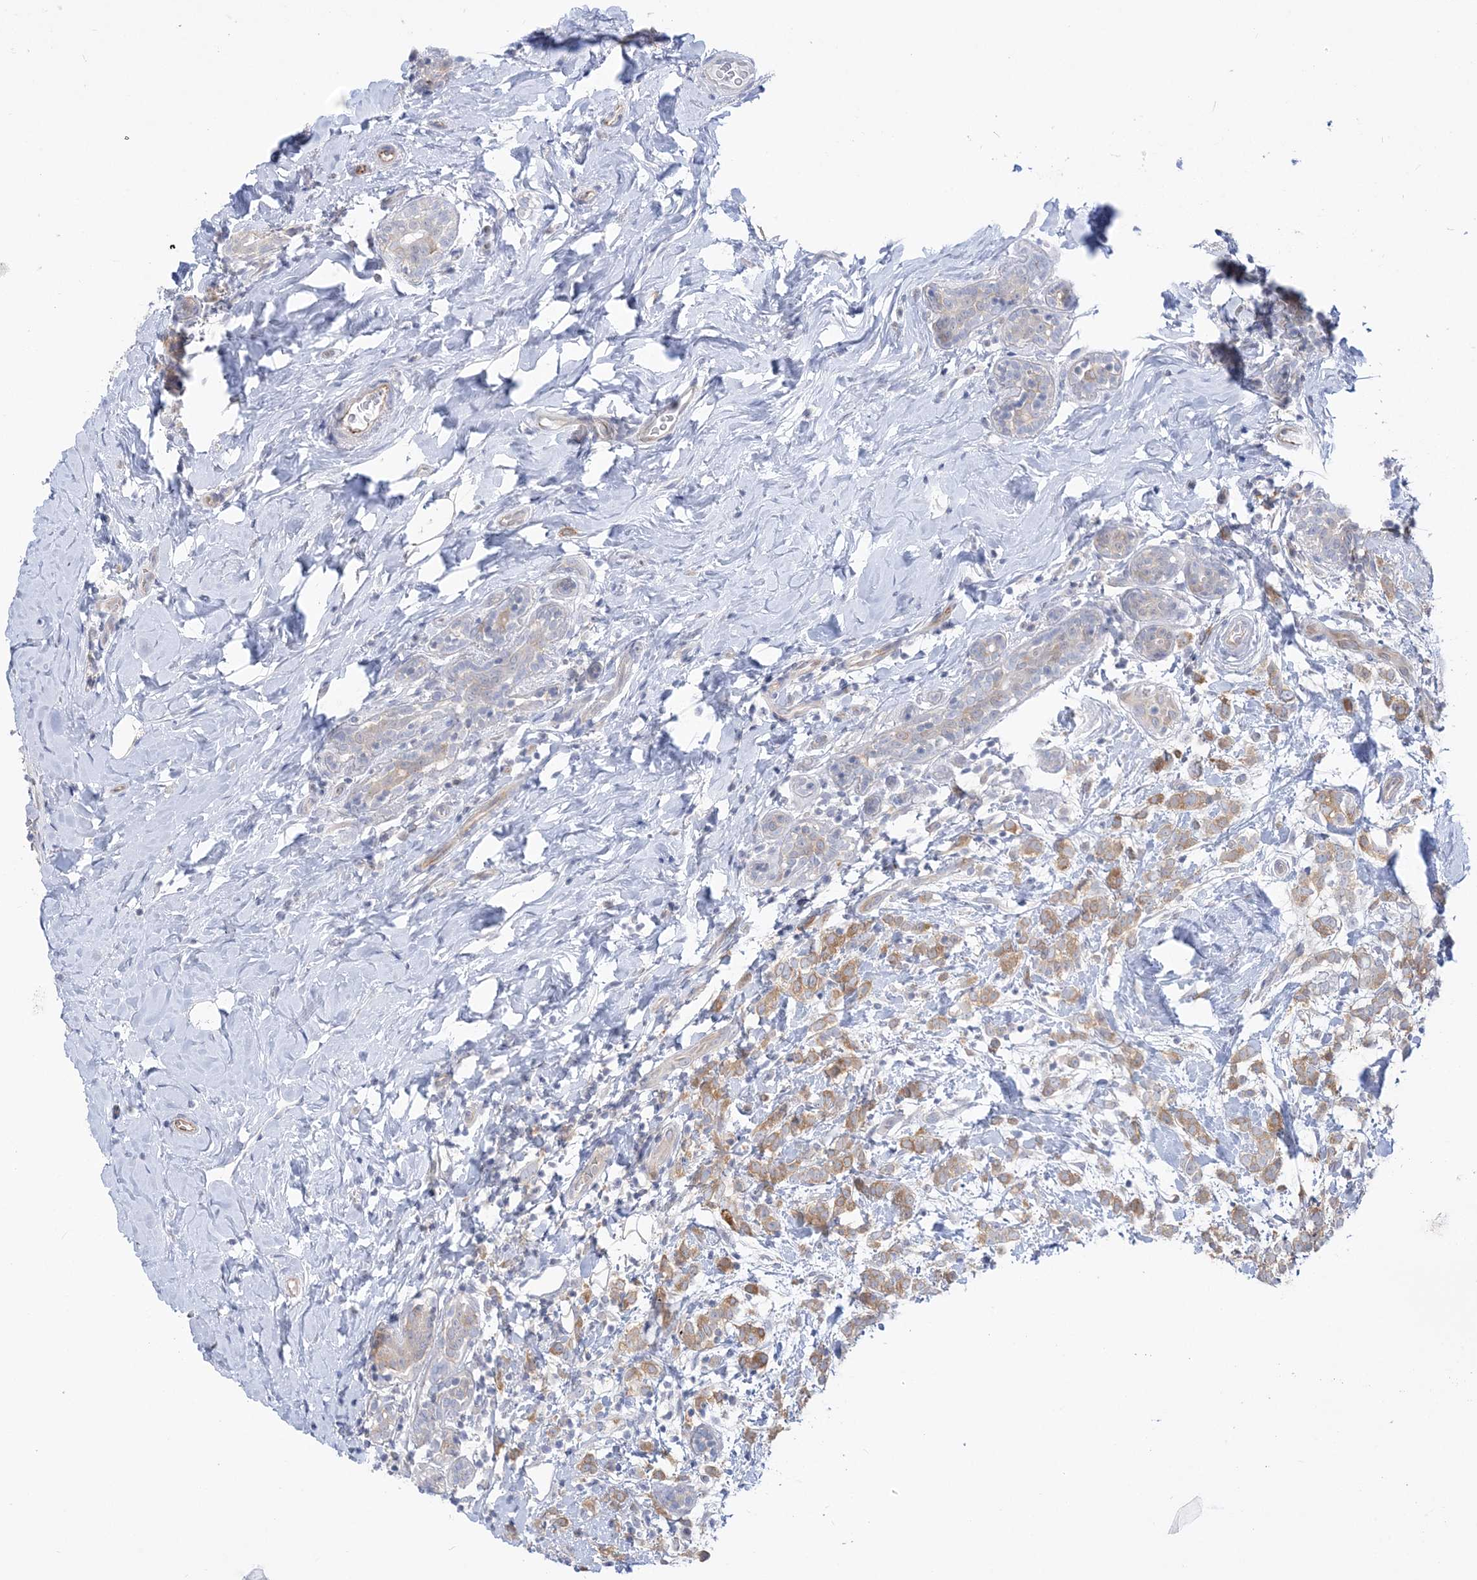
{"staining": {"intensity": "moderate", "quantity": "<25%", "location": "cytoplasmic/membranous"}, "tissue": "breast cancer", "cell_type": "Tumor cells", "image_type": "cancer", "snomed": [{"axis": "morphology", "description": "Normal tissue, NOS"}, {"axis": "morphology", "description": "Lobular carcinoma"}, {"axis": "topography", "description": "Breast"}], "caption": "Human lobular carcinoma (breast) stained with a brown dye shows moderate cytoplasmic/membranous positive staining in about <25% of tumor cells.", "gene": "THADA", "patient": {"sex": "female", "age": 47}}